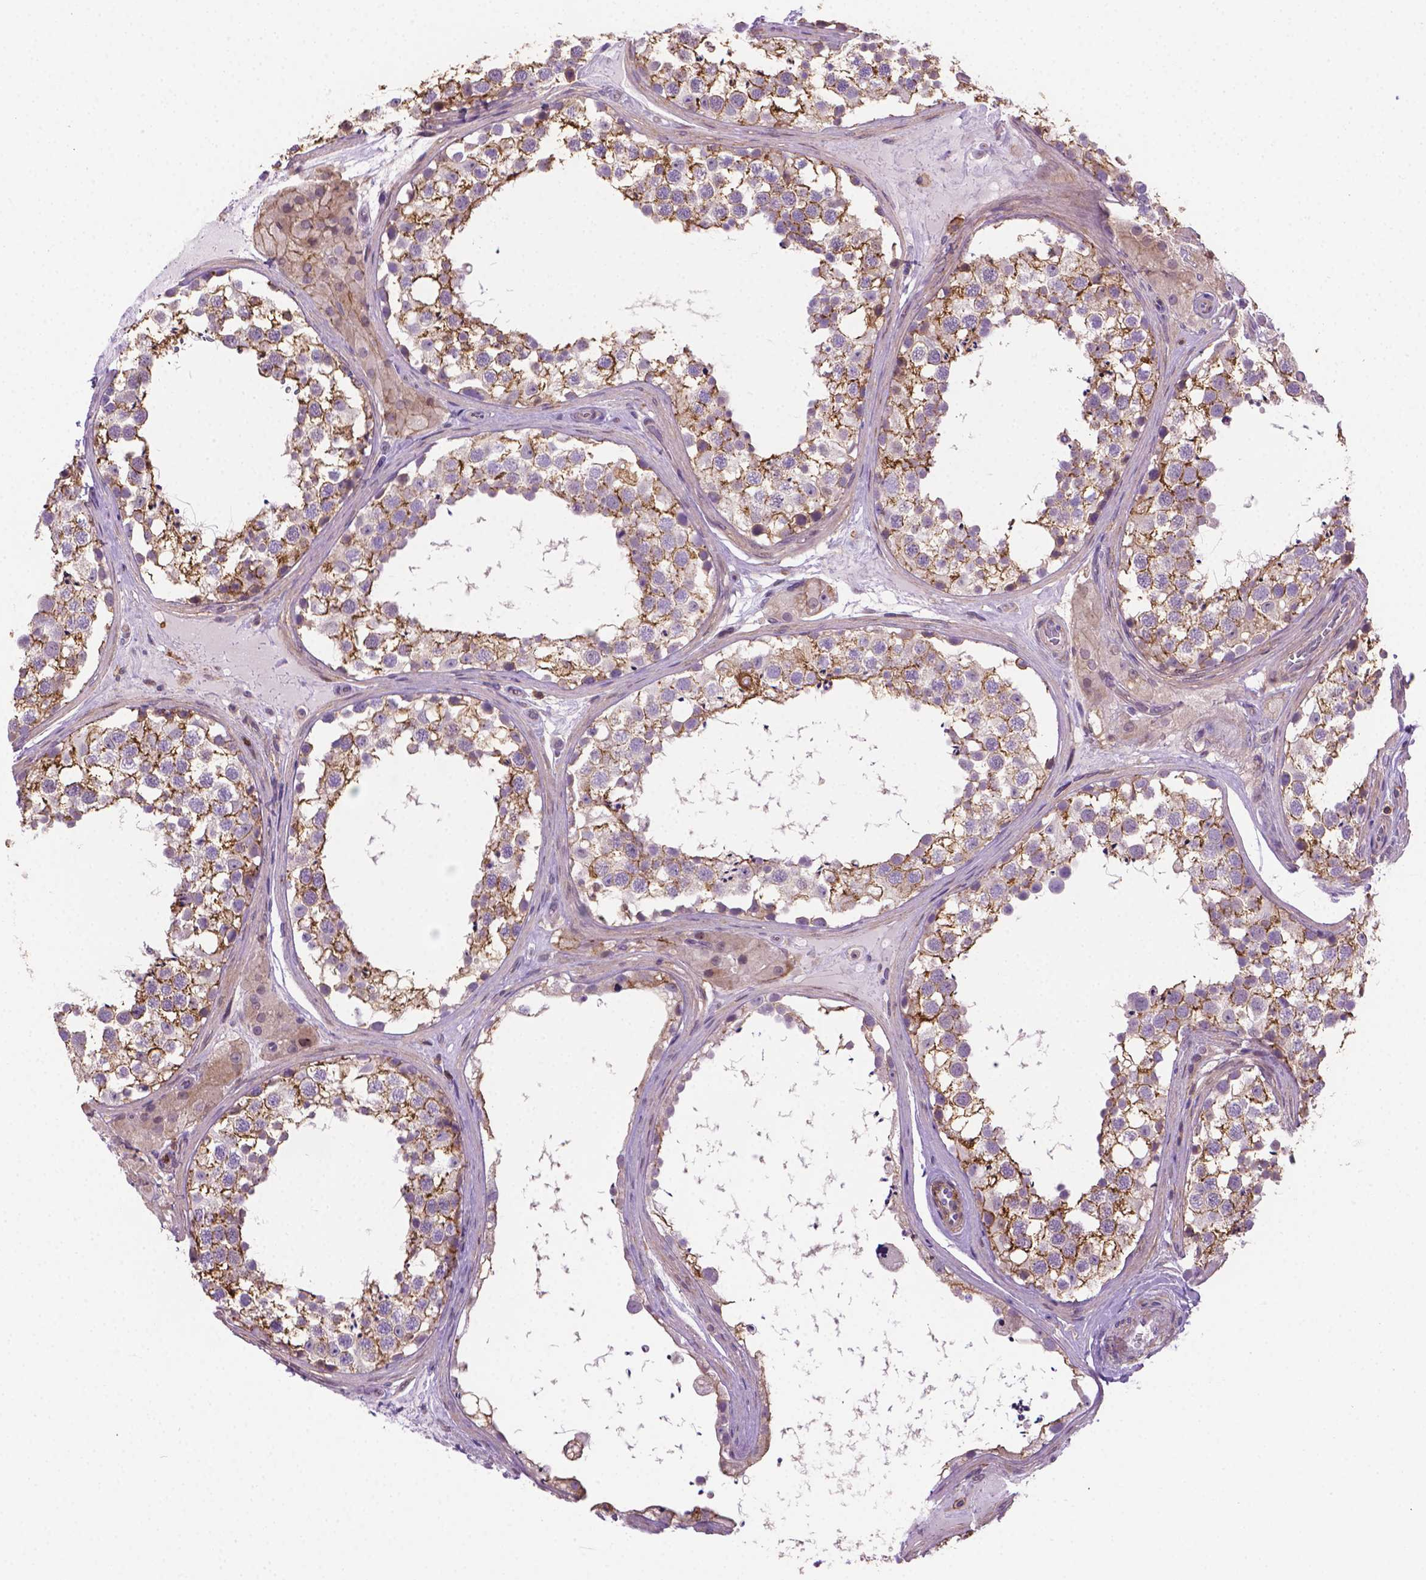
{"staining": {"intensity": "moderate", "quantity": "<25%", "location": "cytoplasmic/membranous"}, "tissue": "testis", "cell_type": "Cells in seminiferous ducts", "image_type": "normal", "snomed": [{"axis": "morphology", "description": "Normal tissue, NOS"}, {"axis": "morphology", "description": "Seminoma, NOS"}, {"axis": "topography", "description": "Testis"}], "caption": "A photomicrograph of testis stained for a protein exhibits moderate cytoplasmic/membranous brown staining in cells in seminiferous ducts. (Stains: DAB (3,3'-diaminobenzidine) in brown, nuclei in blue, Microscopy: brightfield microscopy at high magnification).", "gene": "ACAD10", "patient": {"sex": "male", "age": 65}}